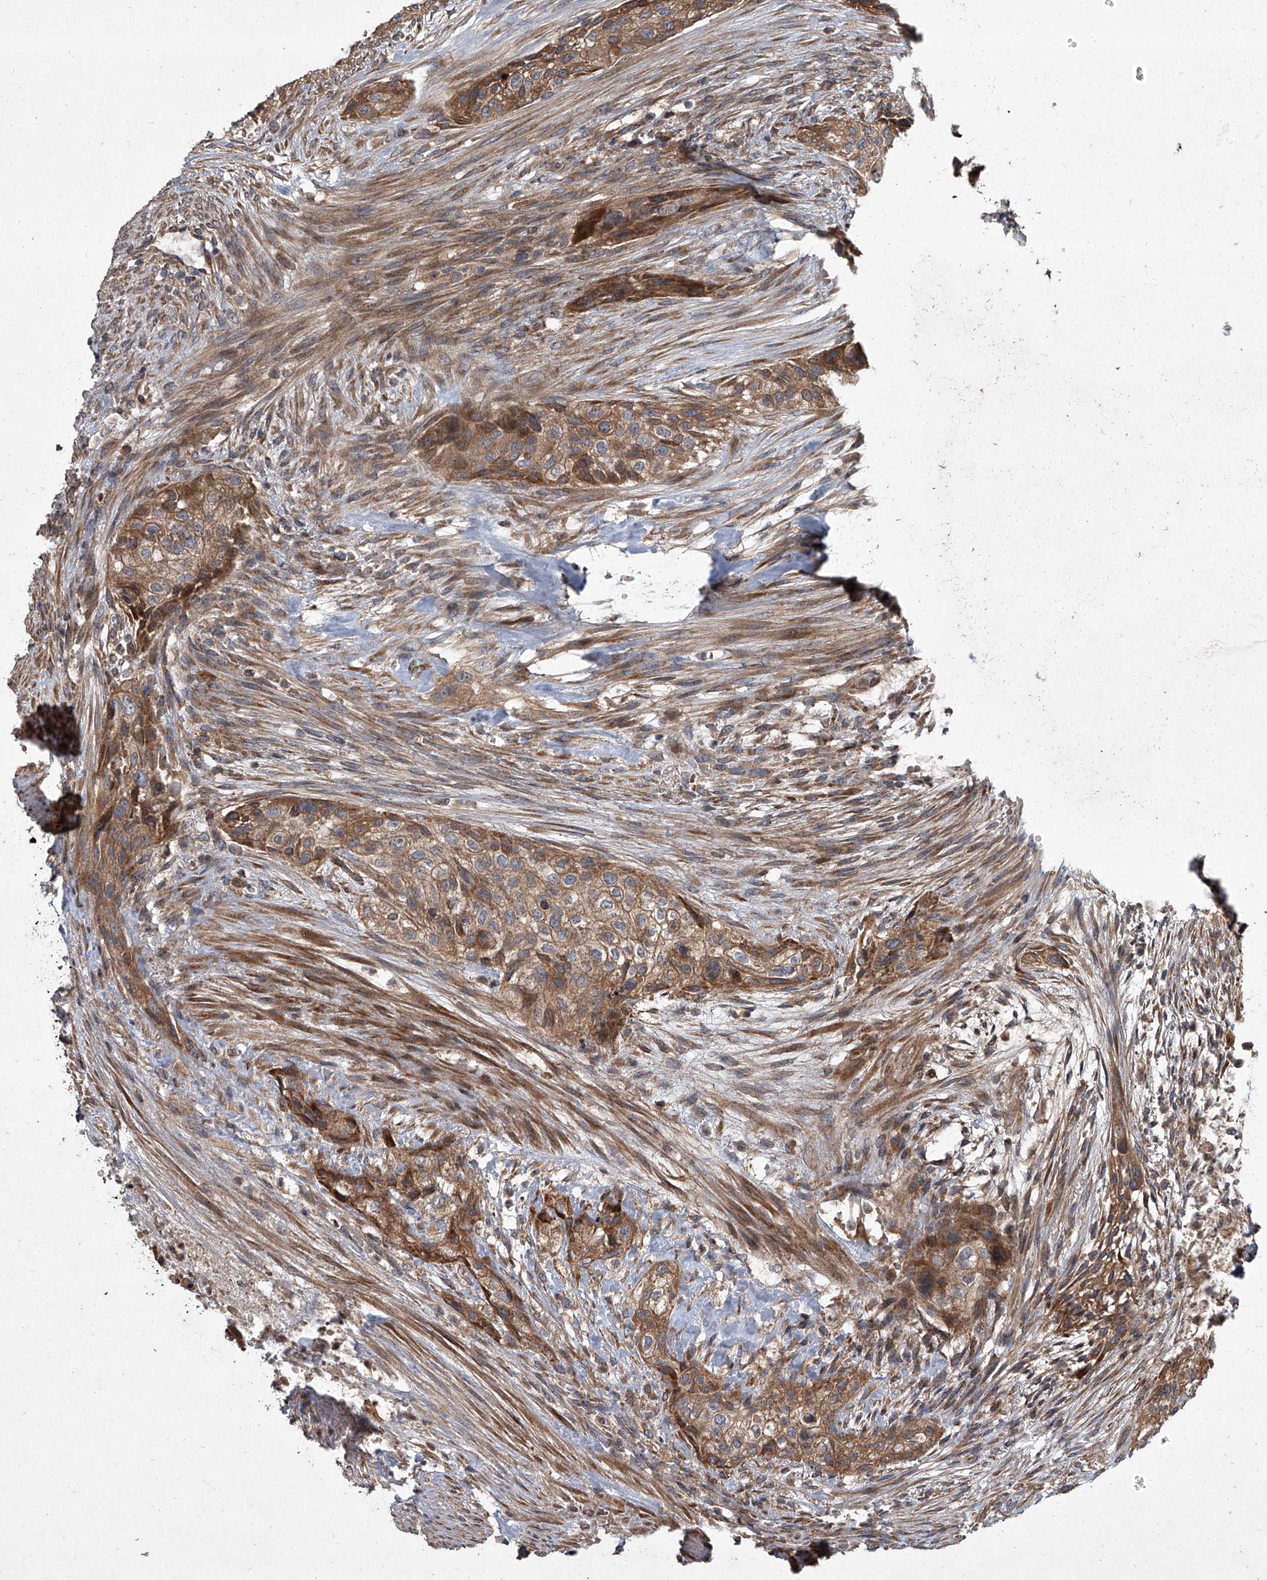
{"staining": {"intensity": "moderate", "quantity": ">75%", "location": "cytoplasmic/membranous"}, "tissue": "urothelial cancer", "cell_type": "Tumor cells", "image_type": "cancer", "snomed": [{"axis": "morphology", "description": "Urothelial carcinoma, High grade"}, {"axis": "topography", "description": "Urinary bladder"}], "caption": "This is a micrograph of immunohistochemistry staining of high-grade urothelial carcinoma, which shows moderate staining in the cytoplasmic/membranous of tumor cells.", "gene": "EVA1C", "patient": {"sex": "male", "age": 35}}